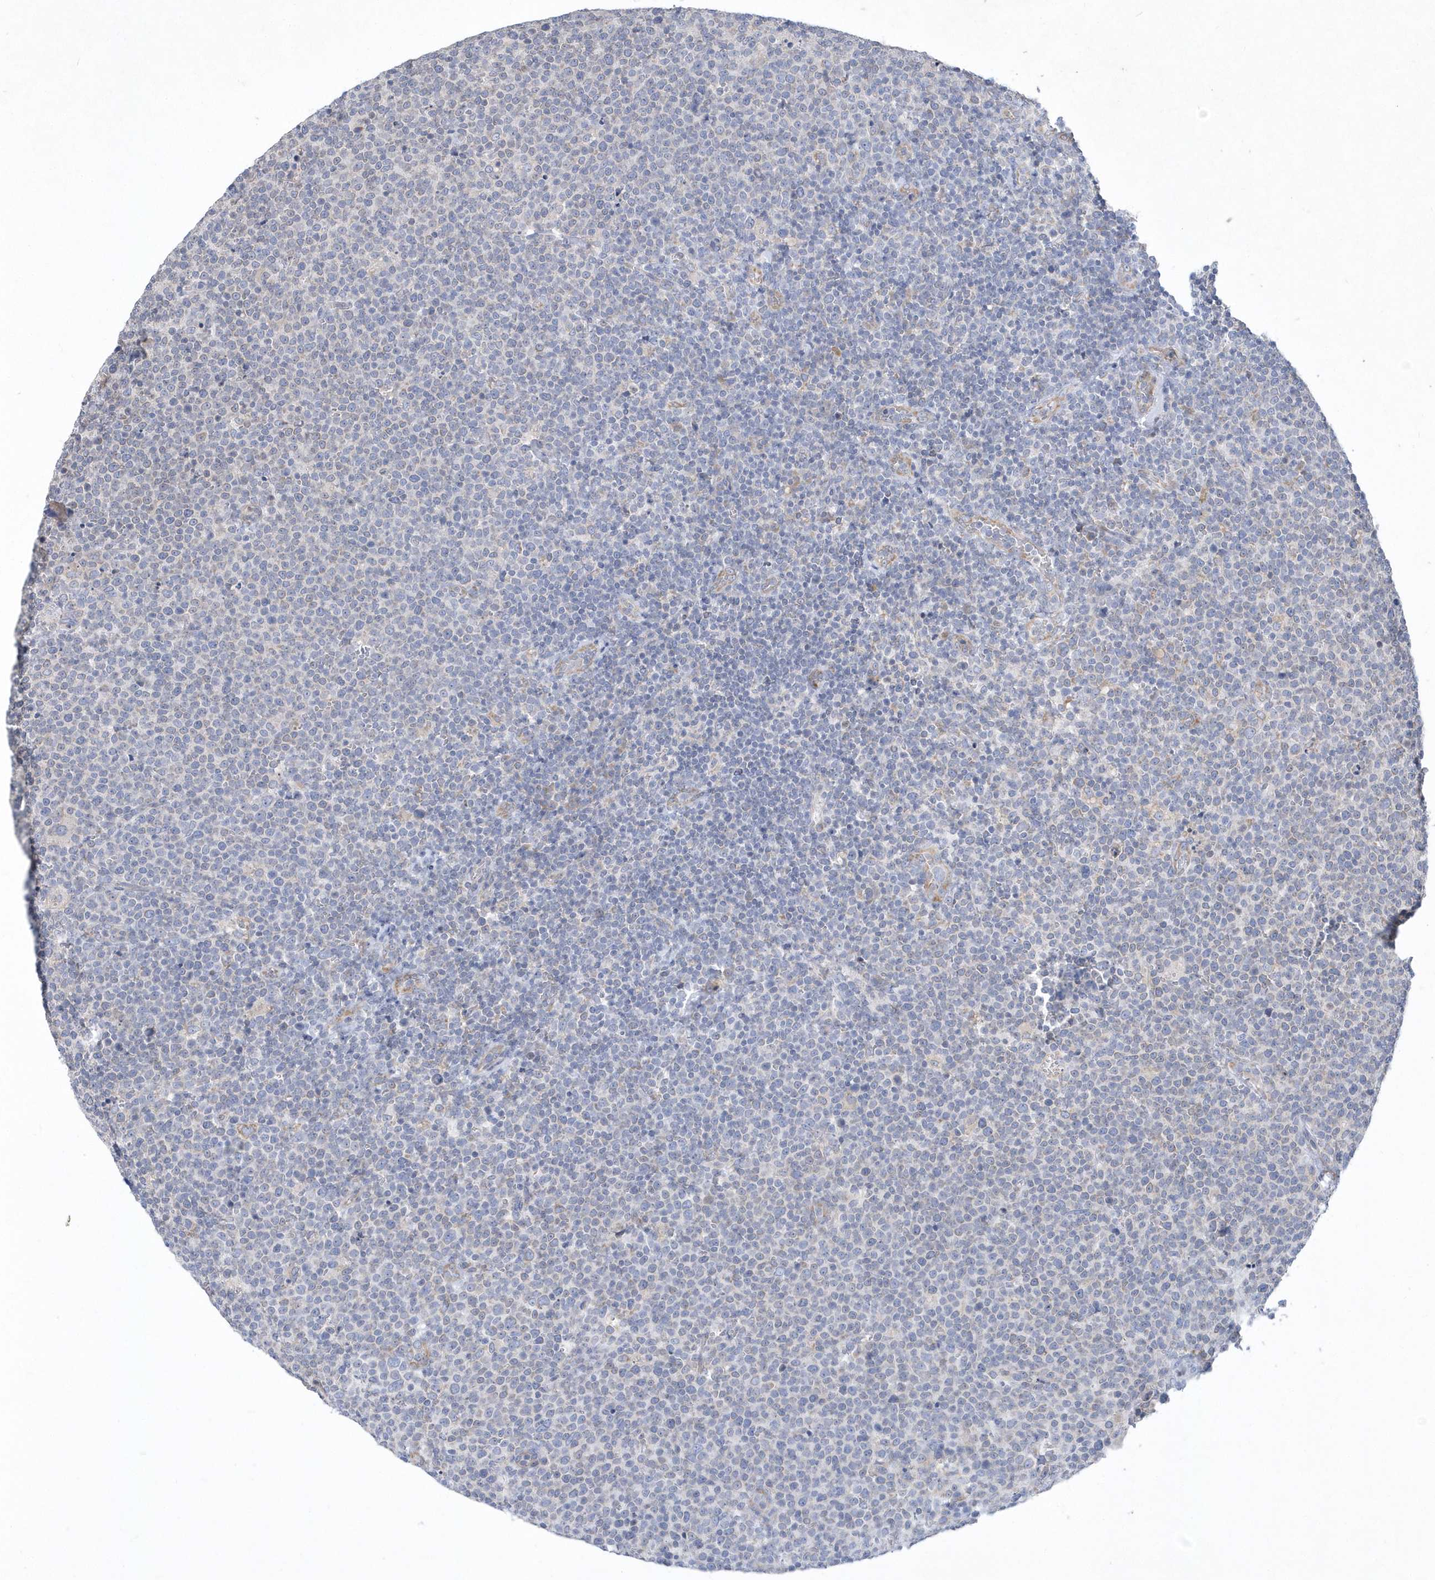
{"staining": {"intensity": "negative", "quantity": "none", "location": "none"}, "tissue": "lymphoma", "cell_type": "Tumor cells", "image_type": "cancer", "snomed": [{"axis": "morphology", "description": "Malignant lymphoma, non-Hodgkin's type, High grade"}, {"axis": "topography", "description": "Lymph node"}], "caption": "DAB (3,3'-diaminobenzidine) immunohistochemical staining of lymphoma displays no significant expression in tumor cells. (DAB (3,3'-diaminobenzidine) immunohistochemistry visualized using brightfield microscopy, high magnification).", "gene": "DGAT1", "patient": {"sex": "male", "age": 61}}